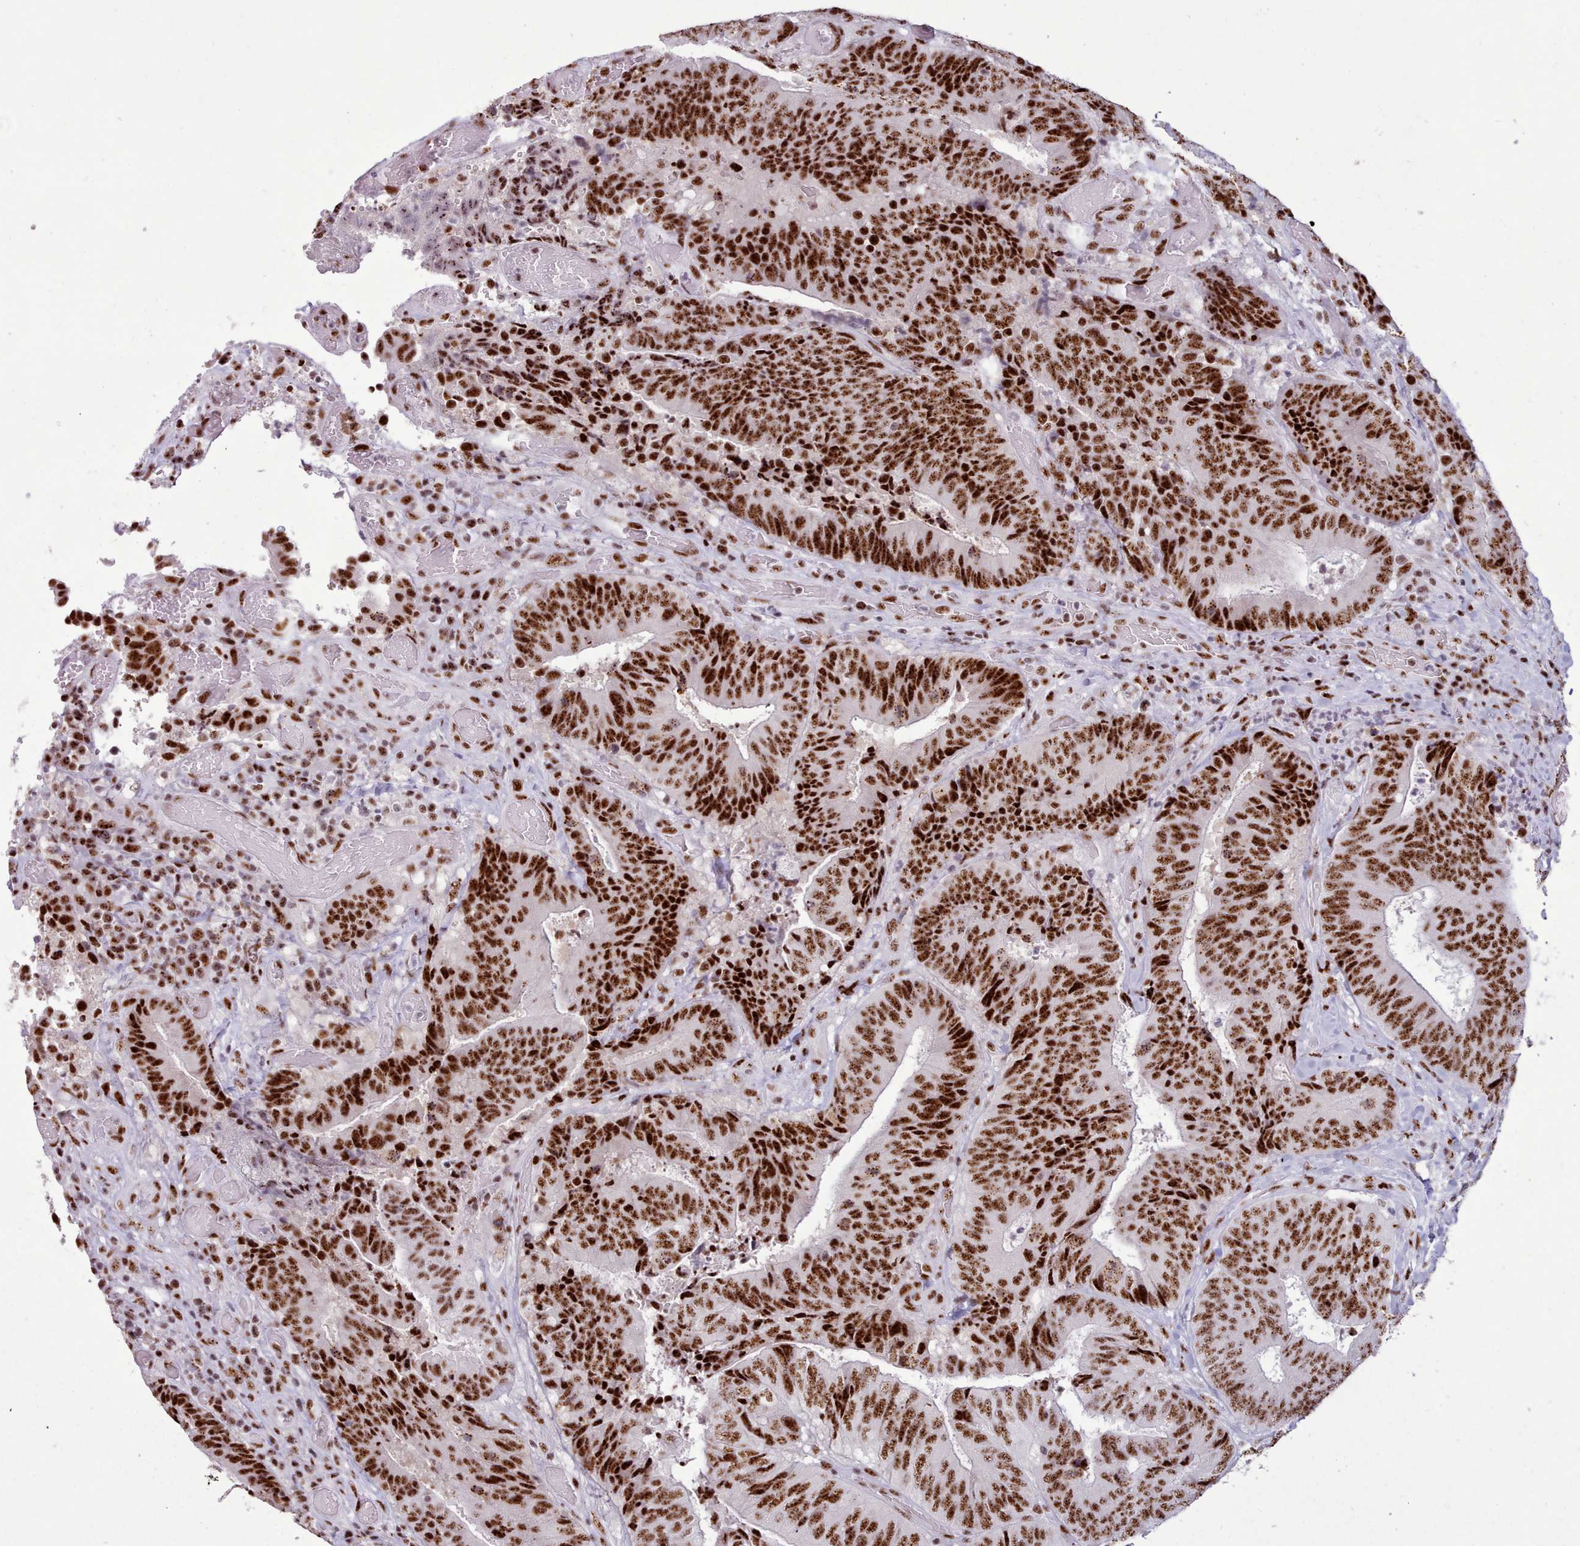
{"staining": {"intensity": "strong", "quantity": ">75%", "location": "nuclear"}, "tissue": "colorectal cancer", "cell_type": "Tumor cells", "image_type": "cancer", "snomed": [{"axis": "morphology", "description": "Adenocarcinoma, NOS"}, {"axis": "topography", "description": "Rectum"}], "caption": "Colorectal adenocarcinoma was stained to show a protein in brown. There is high levels of strong nuclear staining in about >75% of tumor cells.", "gene": "TMEM35B", "patient": {"sex": "male", "age": 72}}